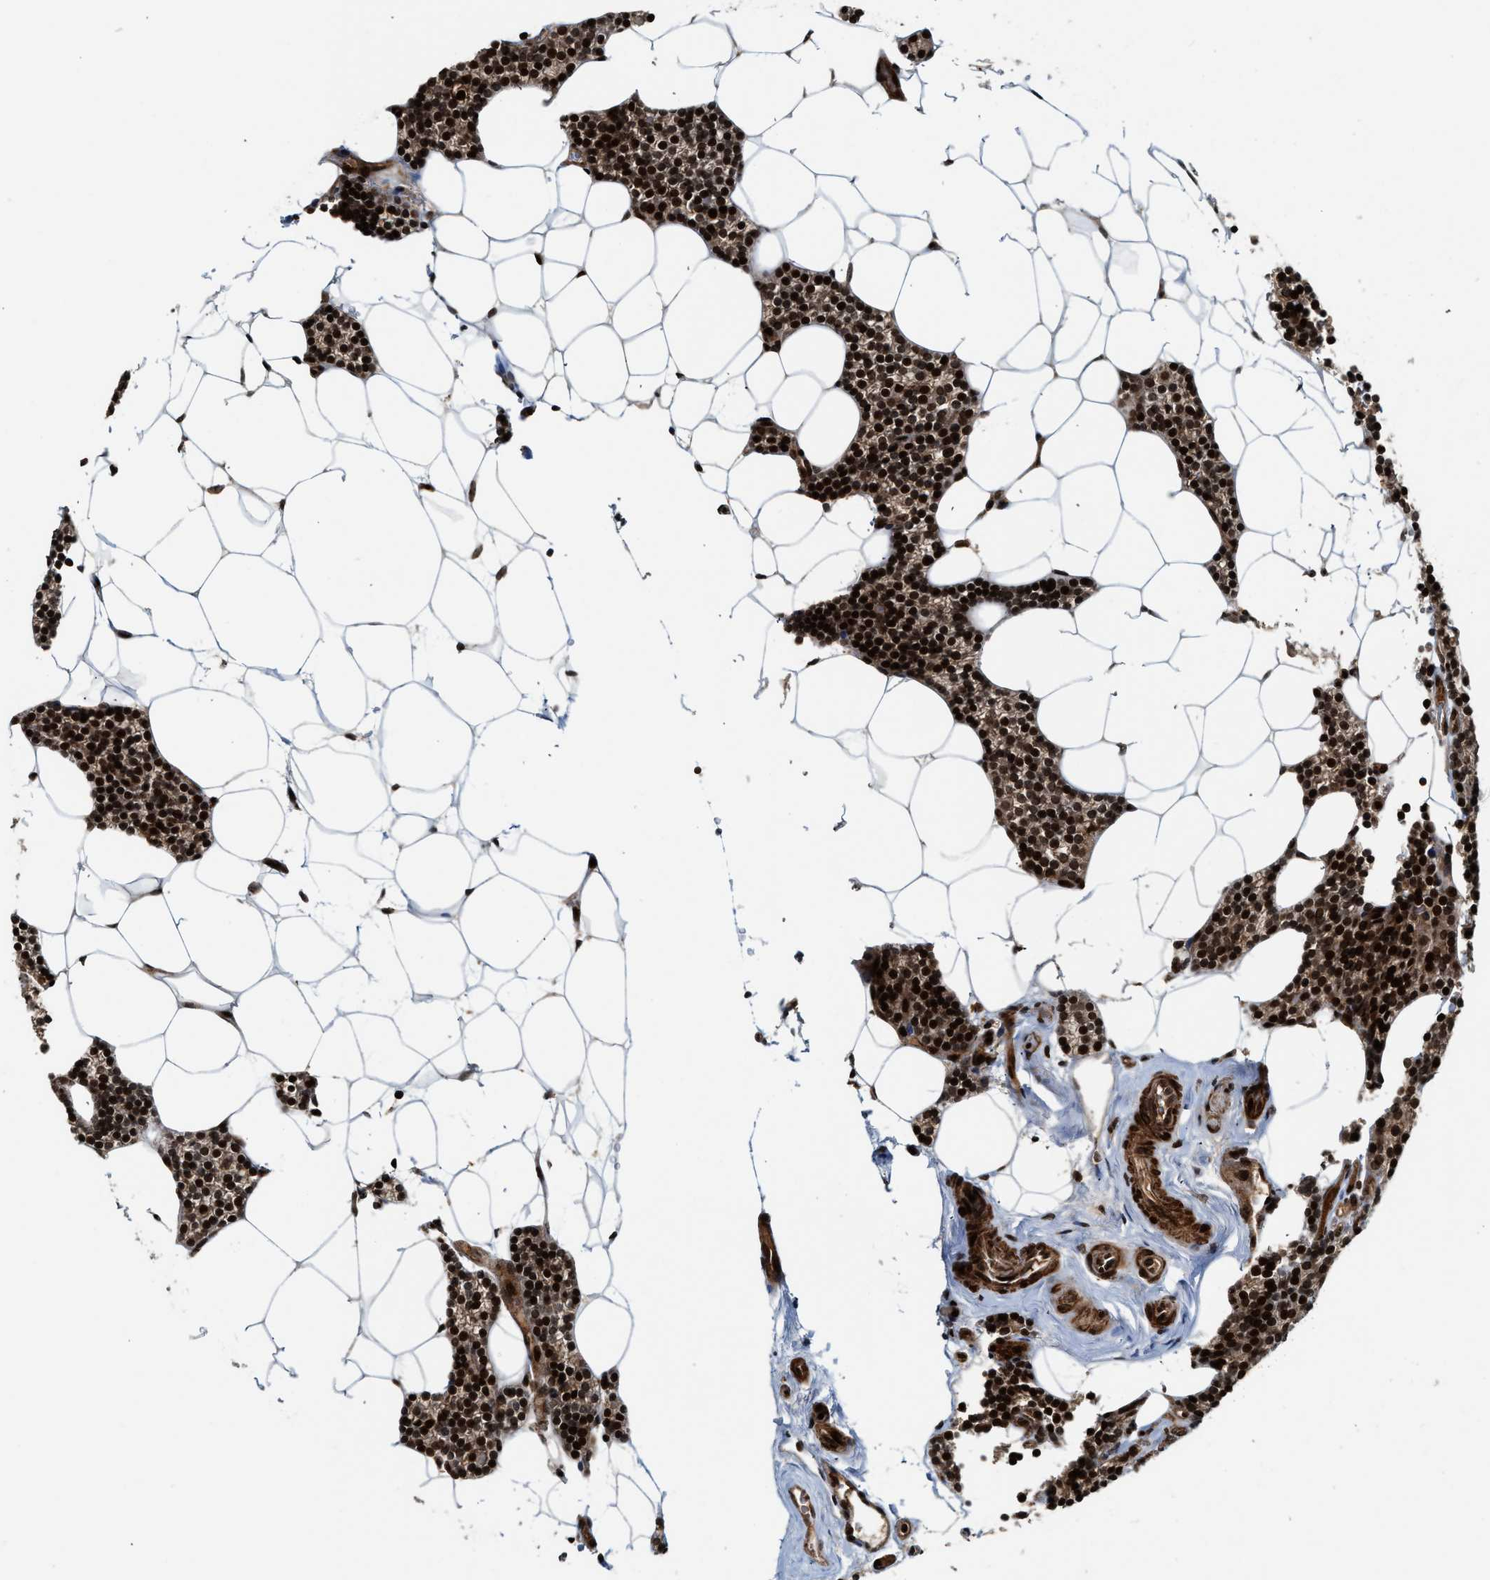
{"staining": {"intensity": "strong", "quantity": ">75%", "location": "cytoplasmic/membranous,nuclear"}, "tissue": "parathyroid gland", "cell_type": "Glandular cells", "image_type": "normal", "snomed": [{"axis": "morphology", "description": "Normal tissue, NOS"}, {"axis": "morphology", "description": "Adenoma, NOS"}, {"axis": "topography", "description": "Parathyroid gland"}], "caption": "About >75% of glandular cells in unremarkable human parathyroid gland show strong cytoplasmic/membranous,nuclear protein staining as visualized by brown immunohistochemical staining.", "gene": "MDM2", "patient": {"sex": "female", "age": 70}}